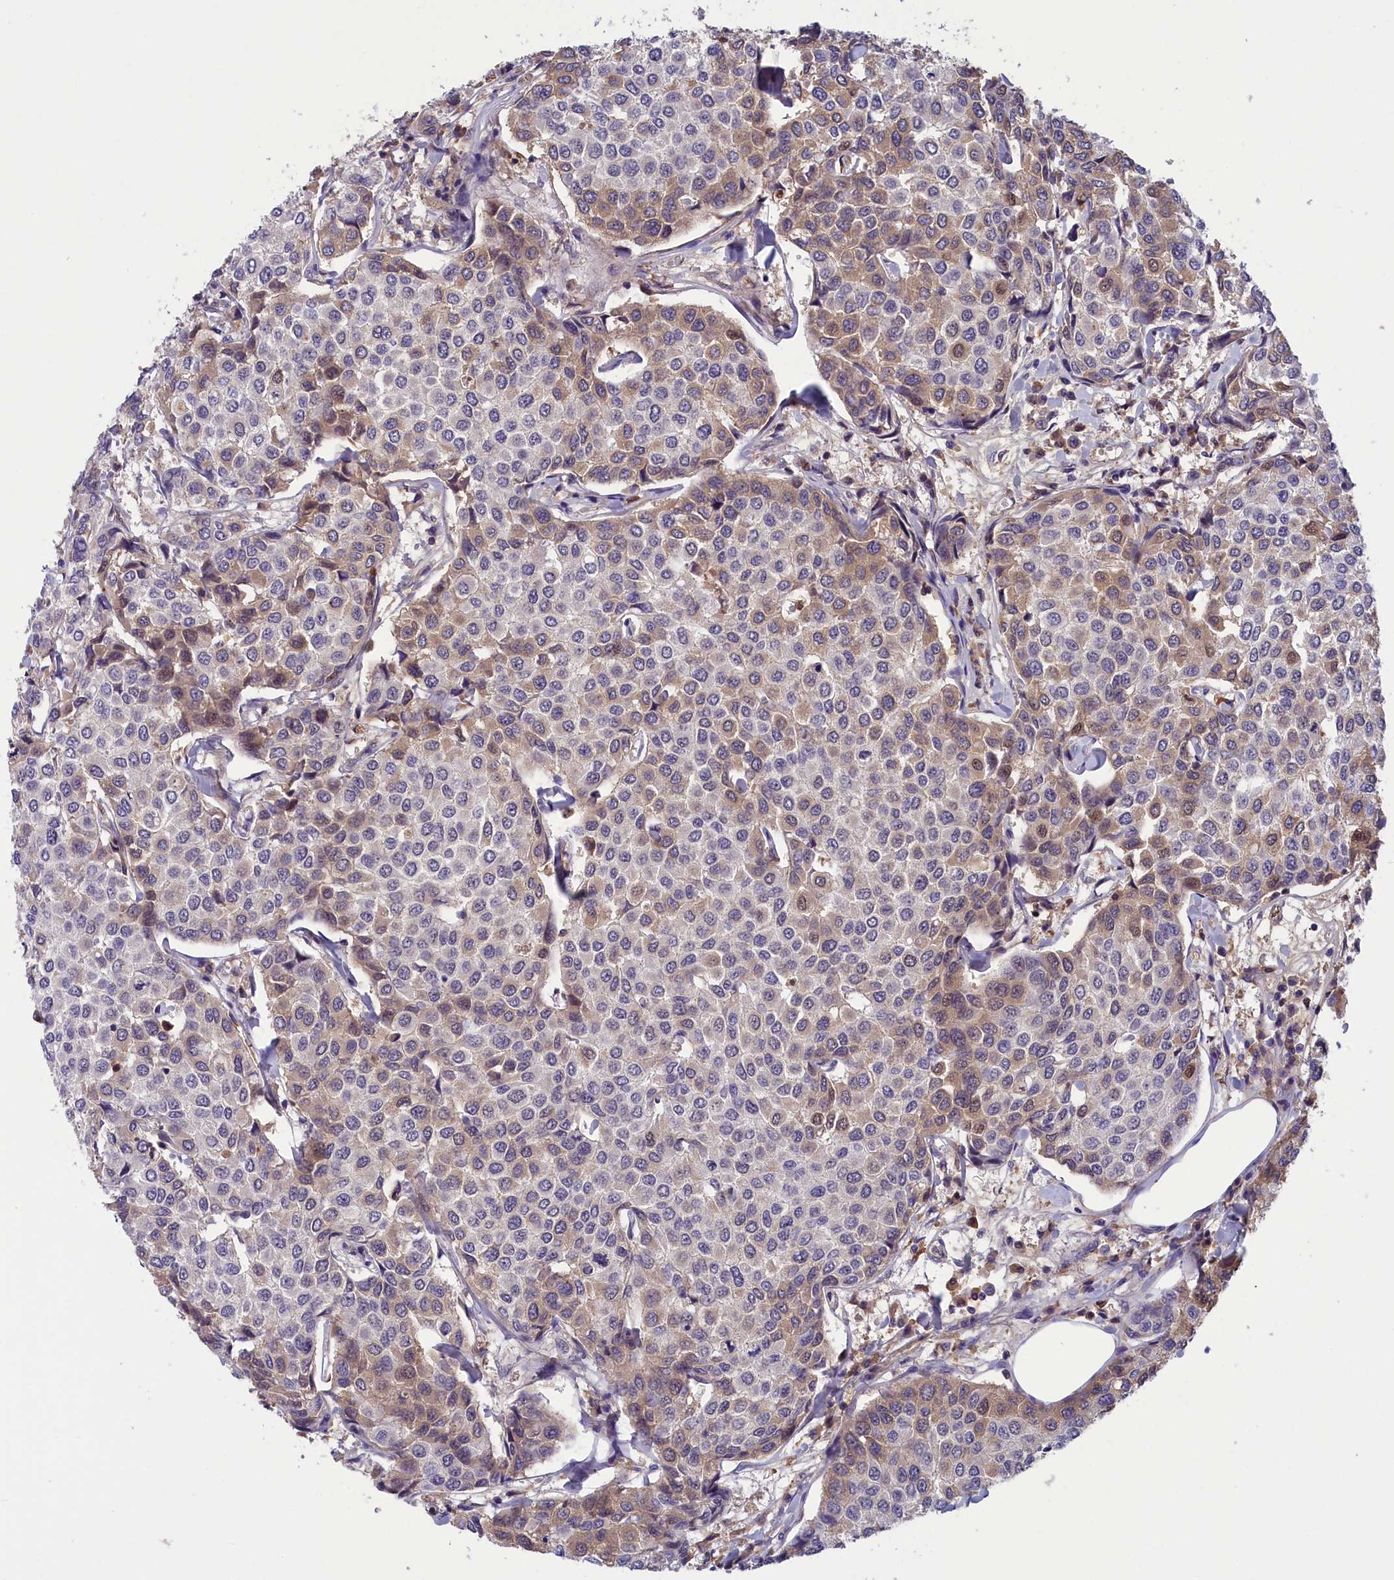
{"staining": {"intensity": "moderate", "quantity": "<25%", "location": "cytoplasmic/membranous"}, "tissue": "breast cancer", "cell_type": "Tumor cells", "image_type": "cancer", "snomed": [{"axis": "morphology", "description": "Duct carcinoma"}, {"axis": "topography", "description": "Breast"}], "caption": "IHC staining of breast cancer, which shows low levels of moderate cytoplasmic/membranous positivity in approximately <25% of tumor cells indicating moderate cytoplasmic/membranous protein positivity. The staining was performed using DAB (3,3'-diaminobenzidine) (brown) for protein detection and nuclei were counterstained in hematoxylin (blue).", "gene": "STYX", "patient": {"sex": "female", "age": 55}}